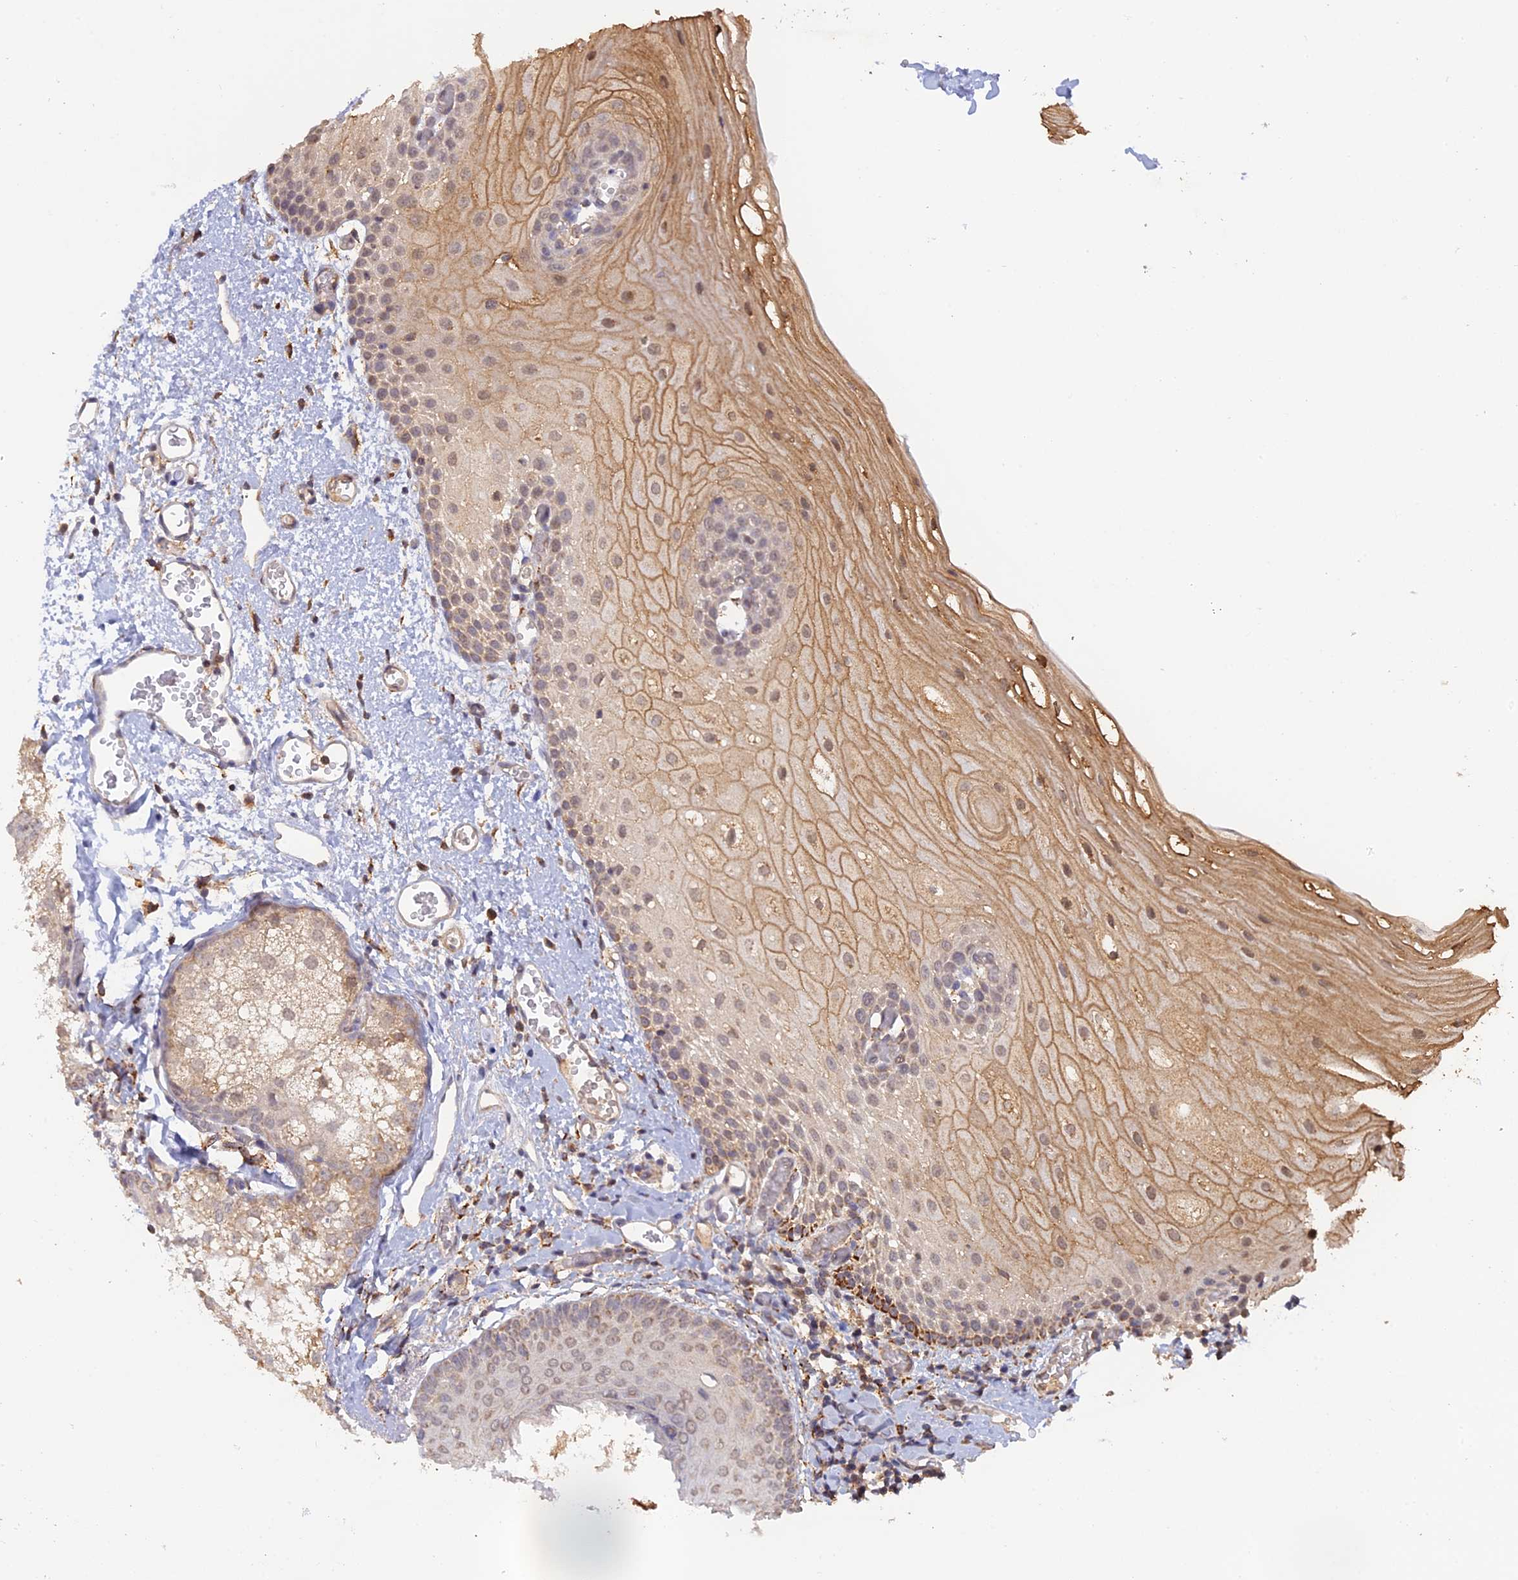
{"staining": {"intensity": "moderate", "quantity": "<25%", "location": "cytoplasmic/membranous,nuclear"}, "tissue": "oral mucosa", "cell_type": "Squamous epithelial cells", "image_type": "normal", "snomed": [{"axis": "morphology", "description": "Normal tissue, NOS"}, {"axis": "morphology", "description": "Squamous cell carcinoma, NOS"}, {"axis": "topography", "description": "Oral tissue"}, {"axis": "topography", "description": "Head-Neck"}], "caption": "Oral mucosa stained with immunohistochemistry (IHC) shows moderate cytoplasmic/membranous,nuclear expression in about <25% of squamous epithelial cells. Immunohistochemistry stains the protein of interest in brown and the nuclei are stained blue.", "gene": "FAM210B", "patient": {"sex": "female", "age": 70}}